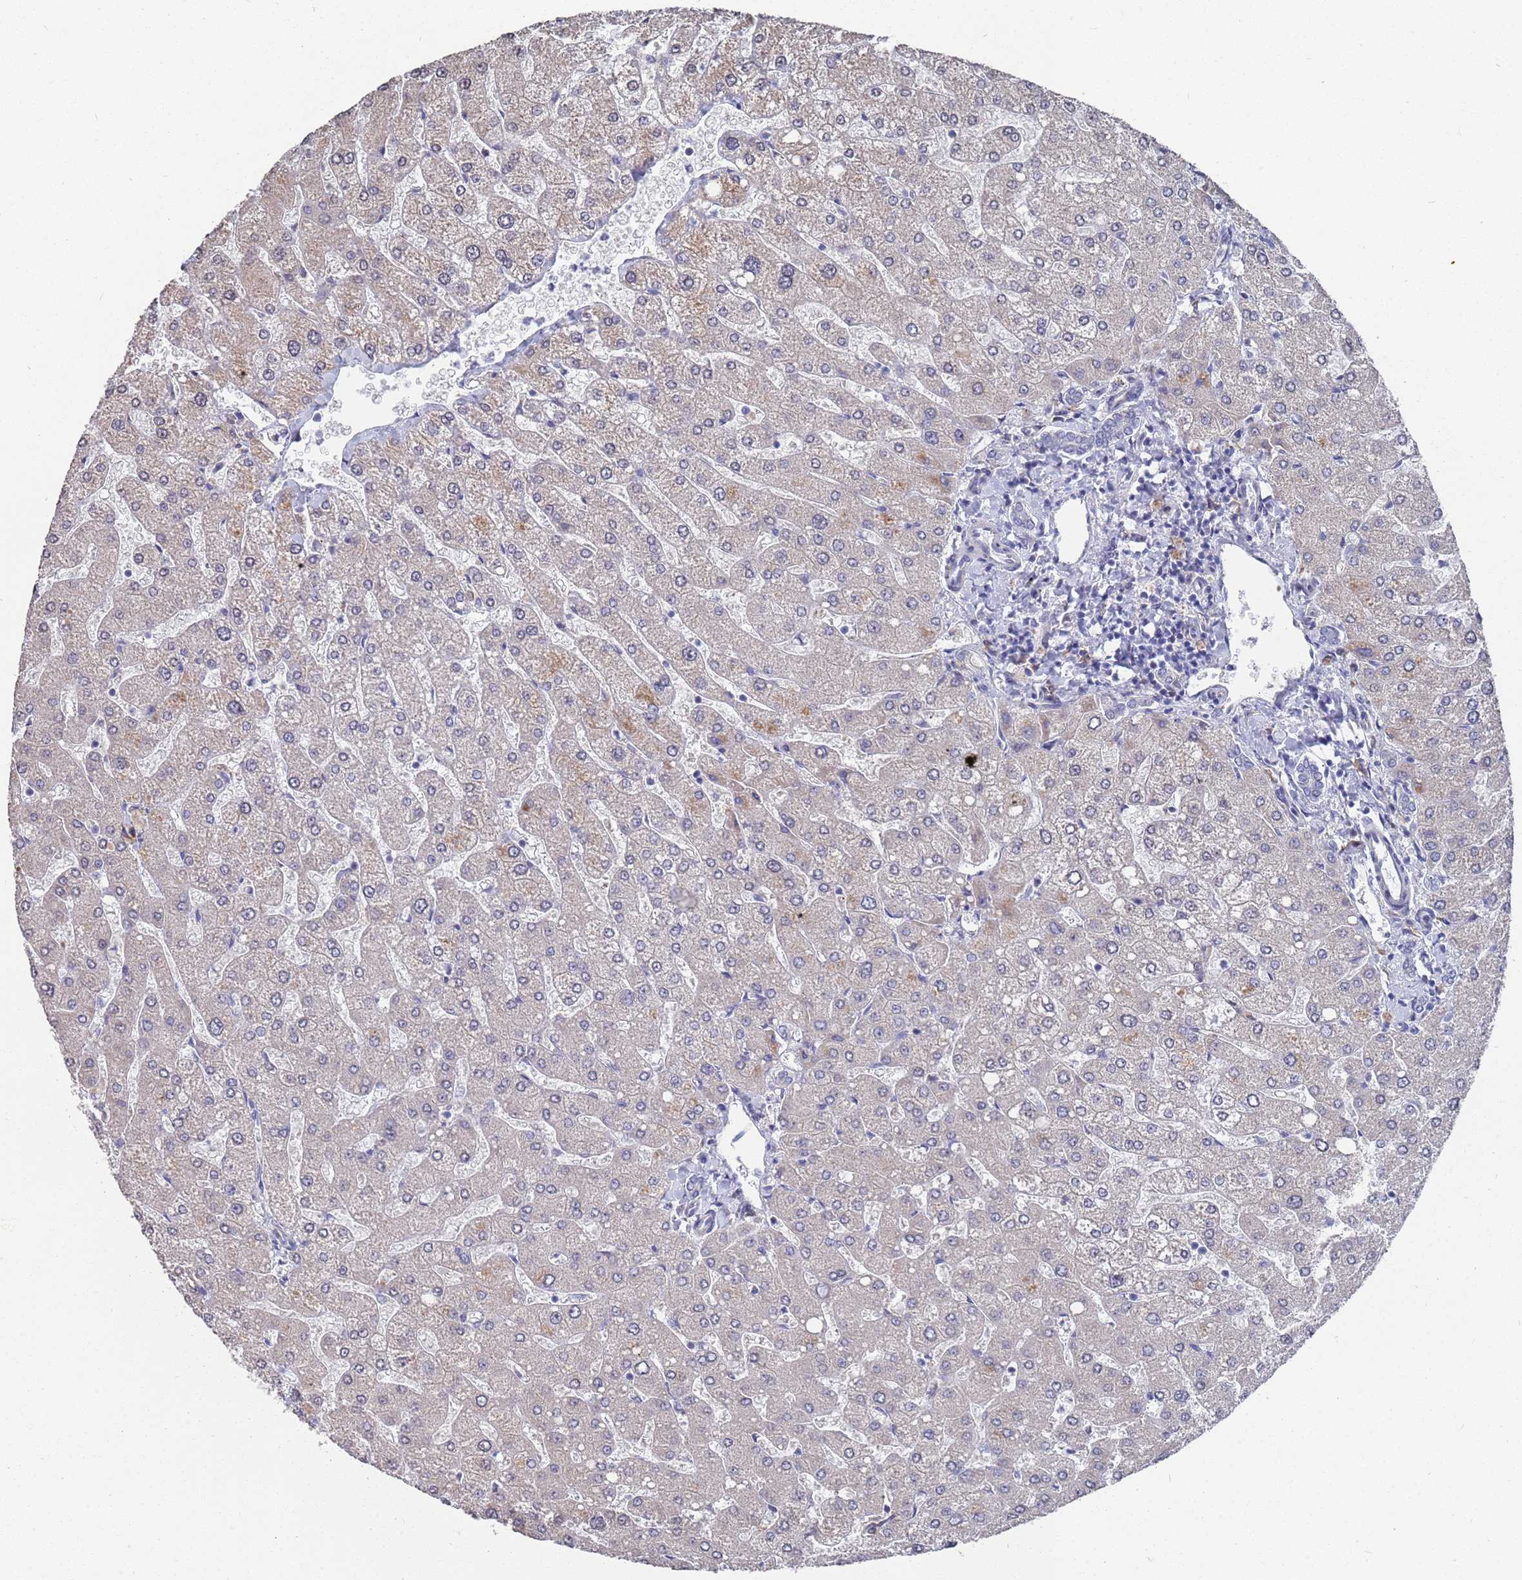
{"staining": {"intensity": "negative", "quantity": "none", "location": "none"}, "tissue": "liver", "cell_type": "Cholangiocytes", "image_type": "normal", "snomed": [{"axis": "morphology", "description": "Normal tissue, NOS"}, {"axis": "topography", "description": "Liver"}], "caption": "The photomicrograph exhibits no staining of cholangiocytes in normal liver.", "gene": "CFAP119", "patient": {"sex": "male", "age": 55}}